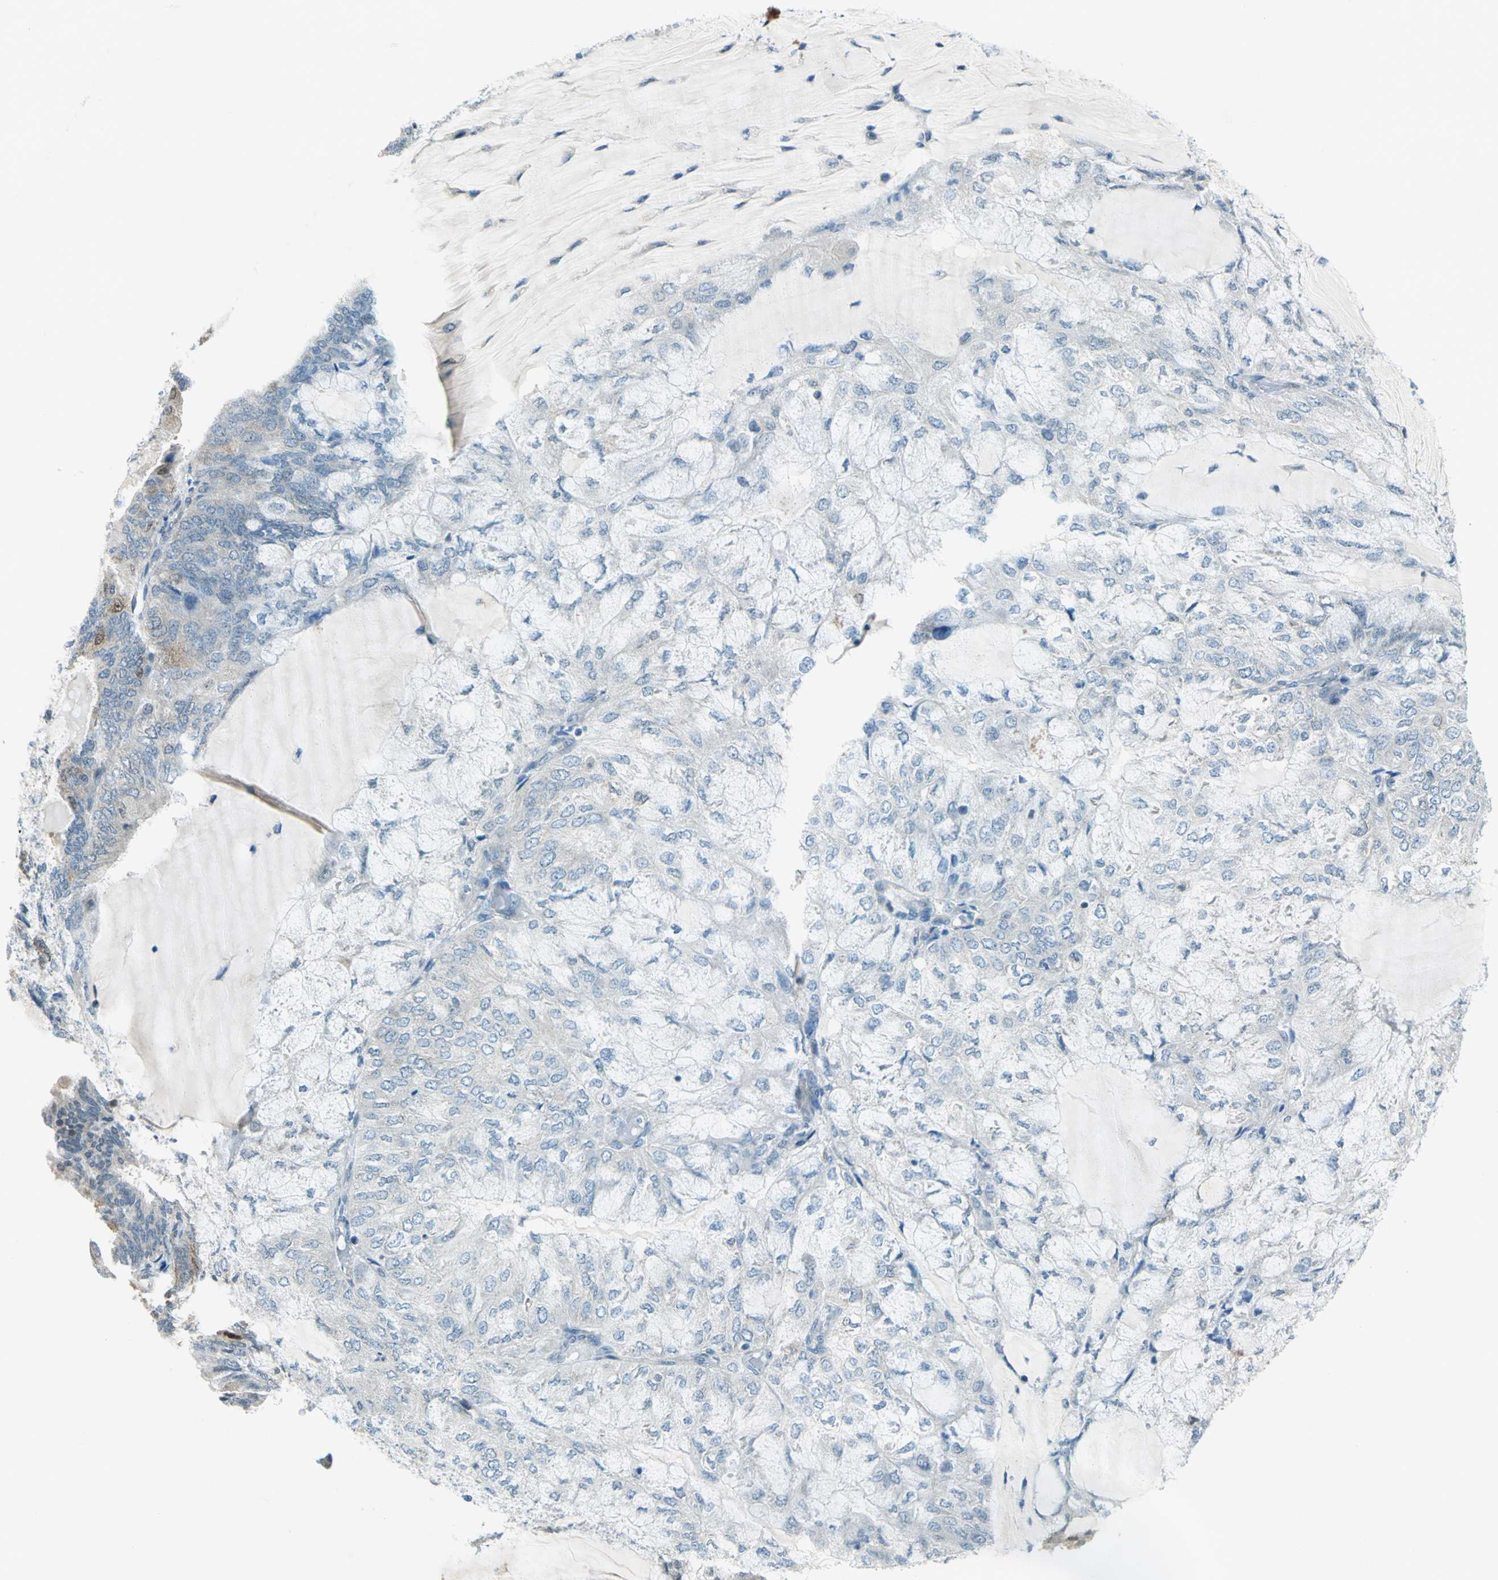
{"staining": {"intensity": "weak", "quantity": "25%-75%", "location": "cytoplasmic/membranous,nuclear"}, "tissue": "endometrial cancer", "cell_type": "Tumor cells", "image_type": "cancer", "snomed": [{"axis": "morphology", "description": "Adenocarcinoma, NOS"}, {"axis": "topography", "description": "Endometrium"}], "caption": "Protein analysis of adenocarcinoma (endometrial) tissue reveals weak cytoplasmic/membranous and nuclear expression in approximately 25%-75% of tumor cells.", "gene": "PIN1", "patient": {"sex": "female", "age": 81}}